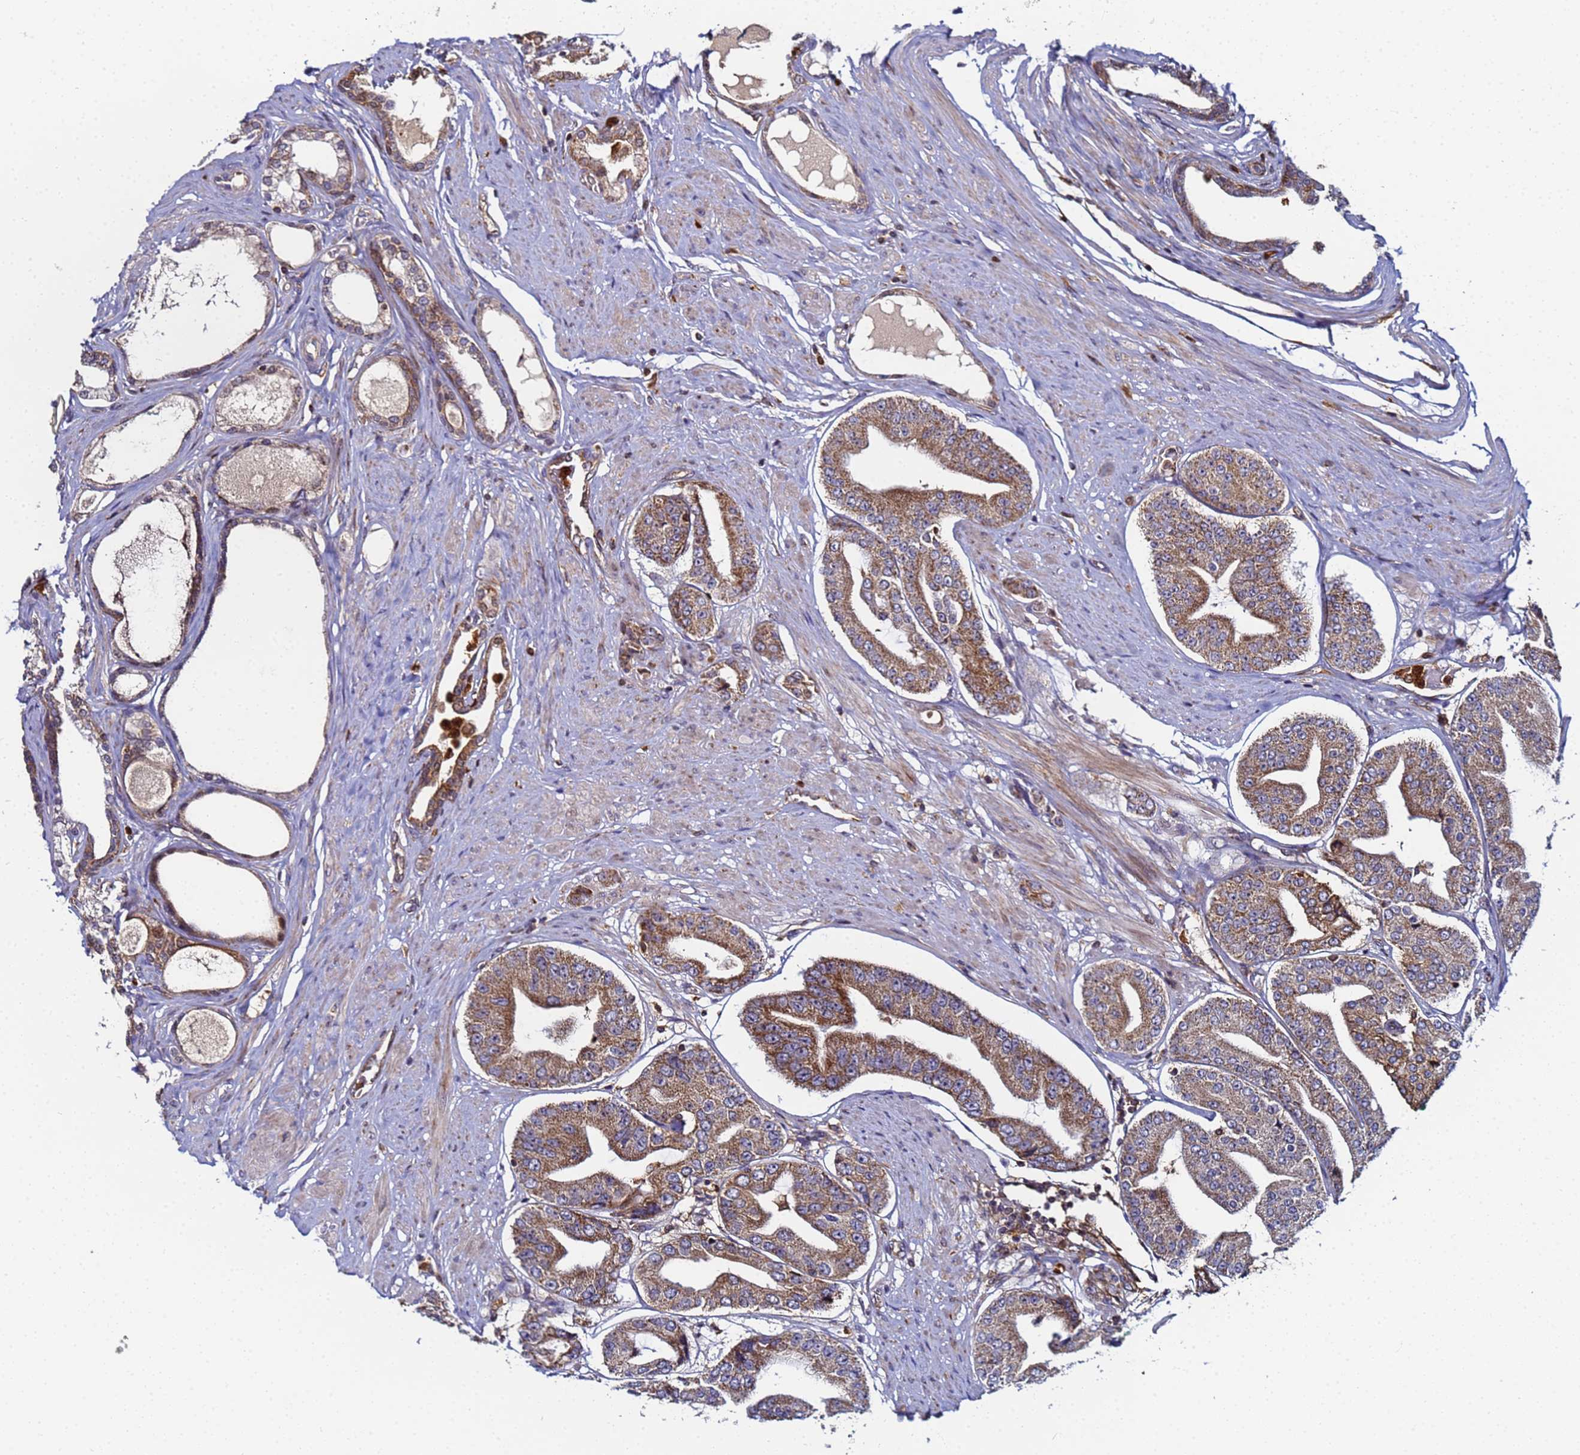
{"staining": {"intensity": "moderate", "quantity": ">75%", "location": "cytoplasmic/membranous"}, "tissue": "prostate cancer", "cell_type": "Tumor cells", "image_type": "cancer", "snomed": [{"axis": "morphology", "description": "Adenocarcinoma, High grade"}, {"axis": "topography", "description": "Prostate"}], "caption": "Immunohistochemistry (IHC) staining of prostate adenocarcinoma (high-grade), which reveals medium levels of moderate cytoplasmic/membranous expression in about >75% of tumor cells indicating moderate cytoplasmic/membranous protein positivity. The staining was performed using DAB (brown) for protein detection and nuclei were counterstained in hematoxylin (blue).", "gene": "CCDC127", "patient": {"sex": "male", "age": 63}}